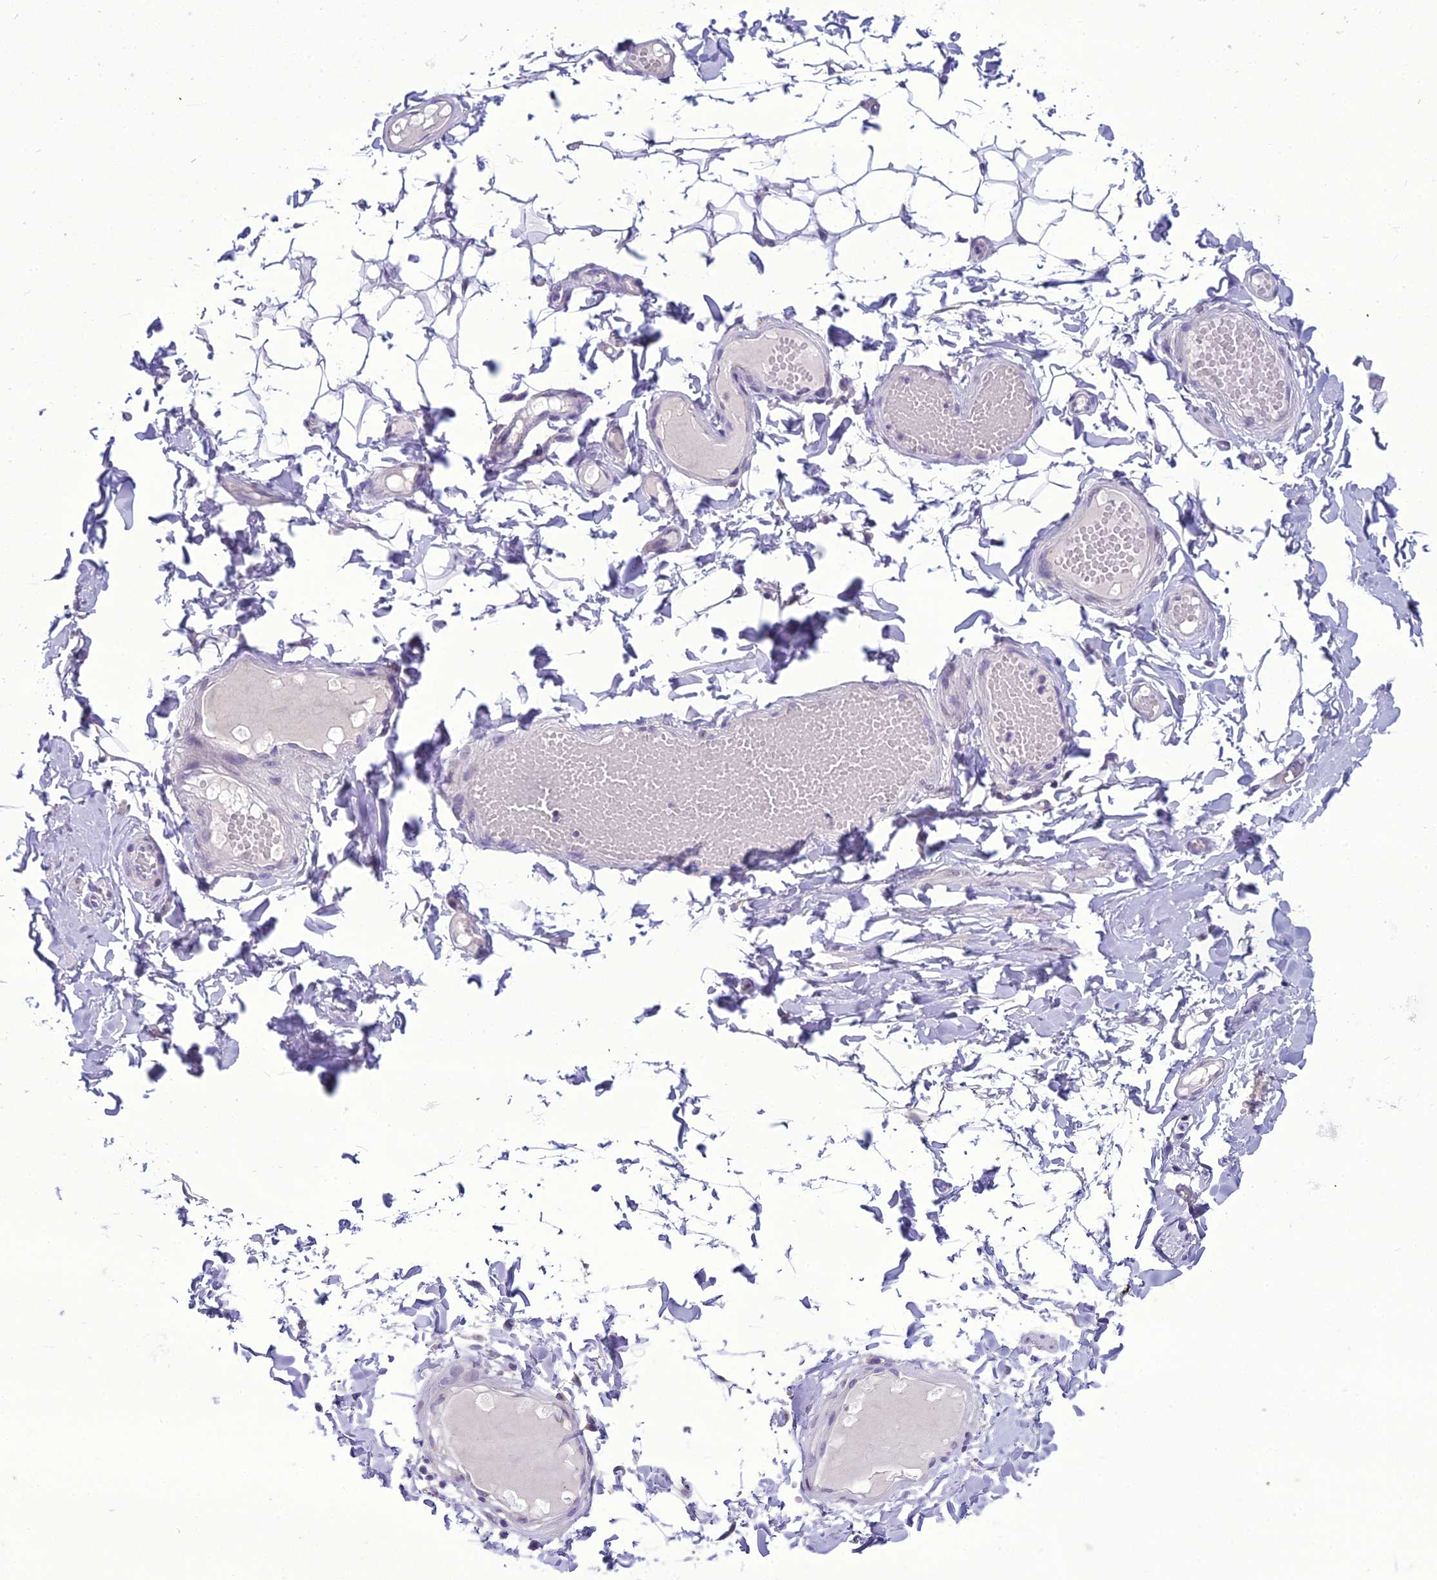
{"staining": {"intensity": "negative", "quantity": "none", "location": "none"}, "tissue": "adipose tissue", "cell_type": "Adipocytes", "image_type": "normal", "snomed": [{"axis": "morphology", "description": "Normal tissue, NOS"}, {"axis": "topography", "description": "Adipose tissue"}, {"axis": "topography", "description": "Vascular tissue"}, {"axis": "topography", "description": "Peripheral nerve tissue"}], "caption": "Adipose tissue stained for a protein using immunohistochemistry exhibits no expression adipocytes.", "gene": "B9D2", "patient": {"sex": "male", "age": 25}}